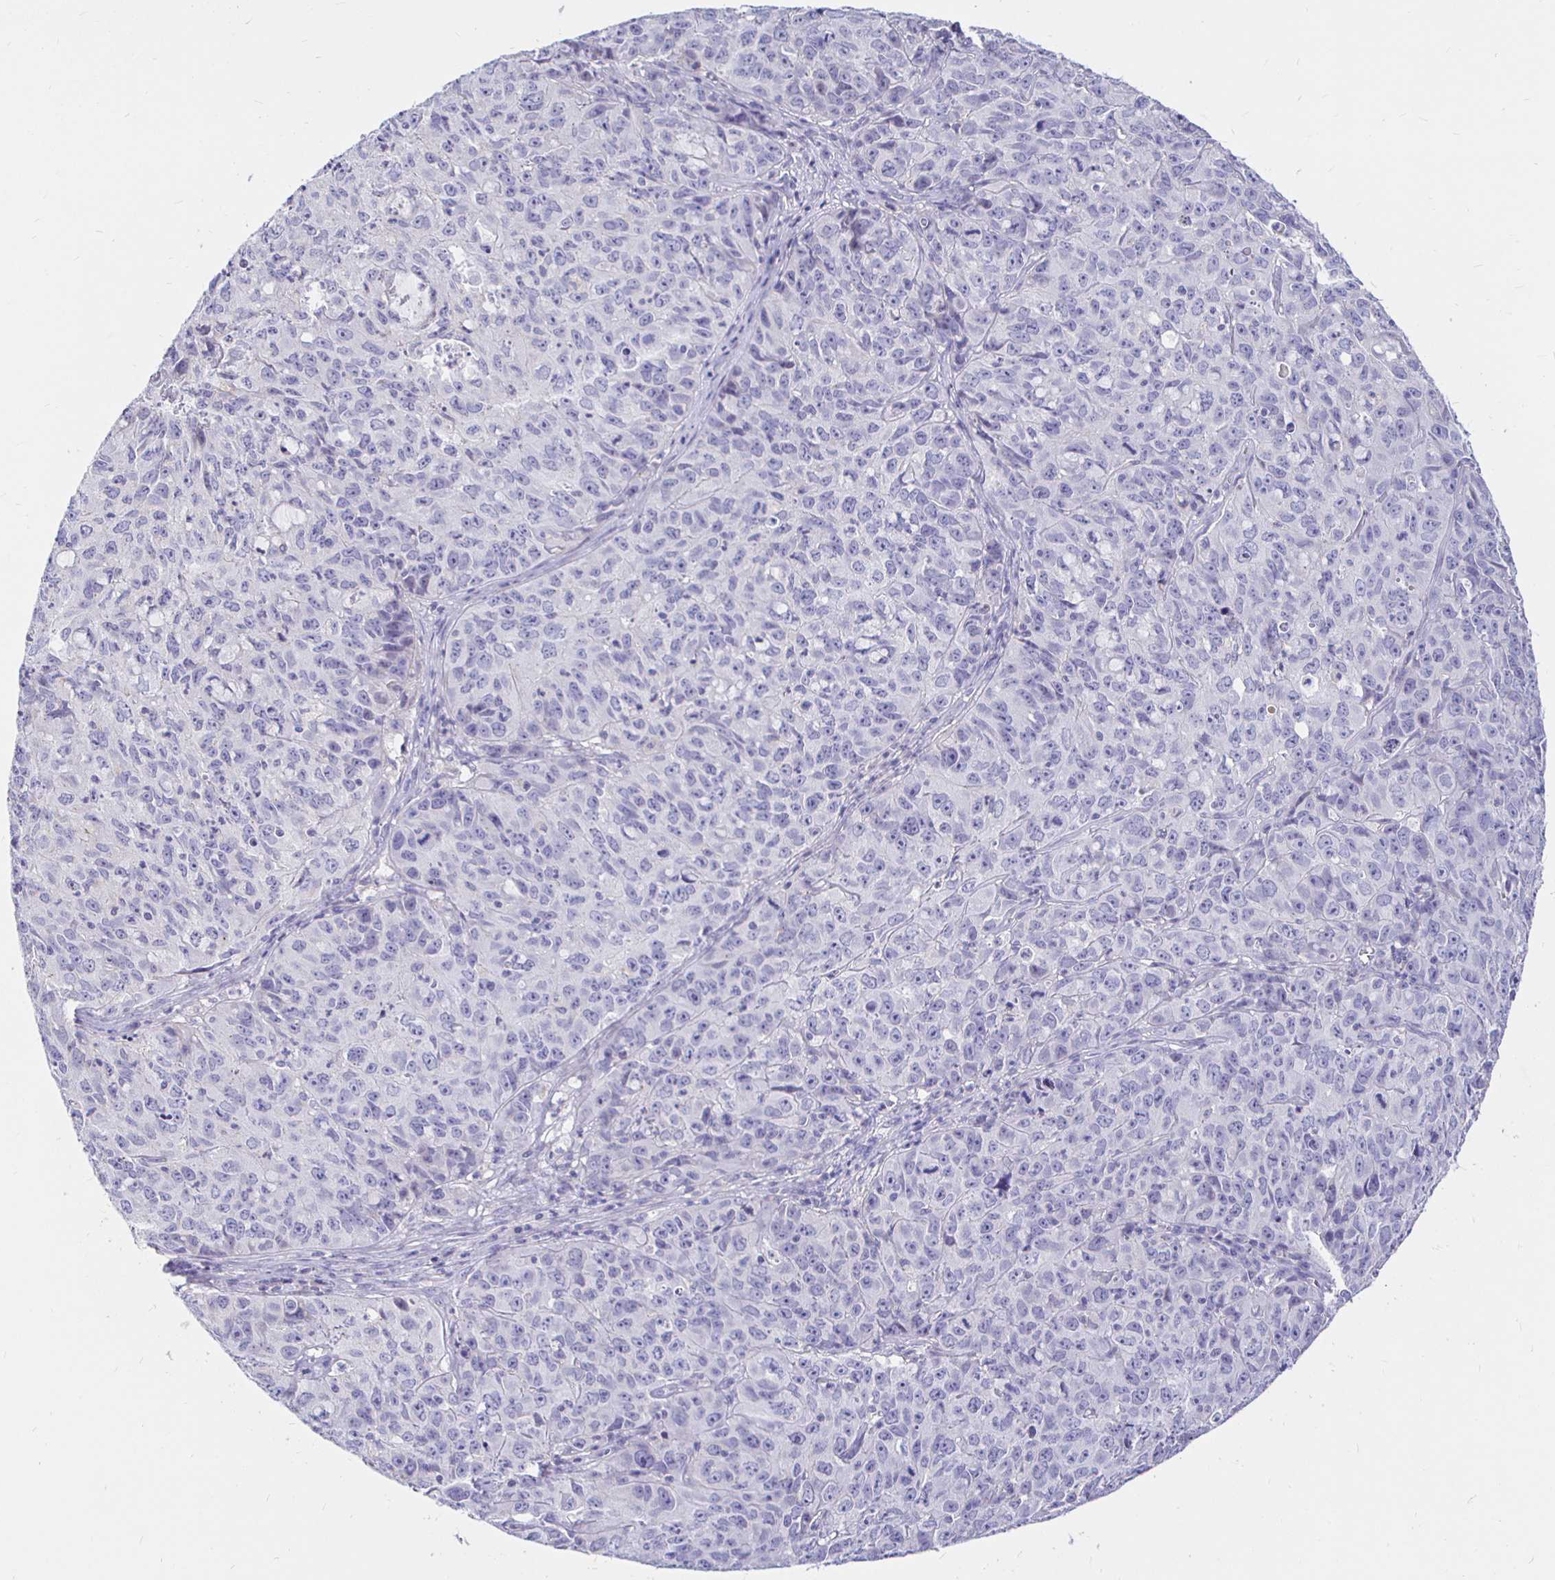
{"staining": {"intensity": "negative", "quantity": "none", "location": "none"}, "tissue": "cervical cancer", "cell_type": "Tumor cells", "image_type": "cancer", "snomed": [{"axis": "morphology", "description": "Squamous cell carcinoma, NOS"}, {"axis": "topography", "description": "Cervix"}], "caption": "The histopathology image displays no staining of tumor cells in cervical squamous cell carcinoma.", "gene": "NECAB1", "patient": {"sex": "female", "age": 28}}